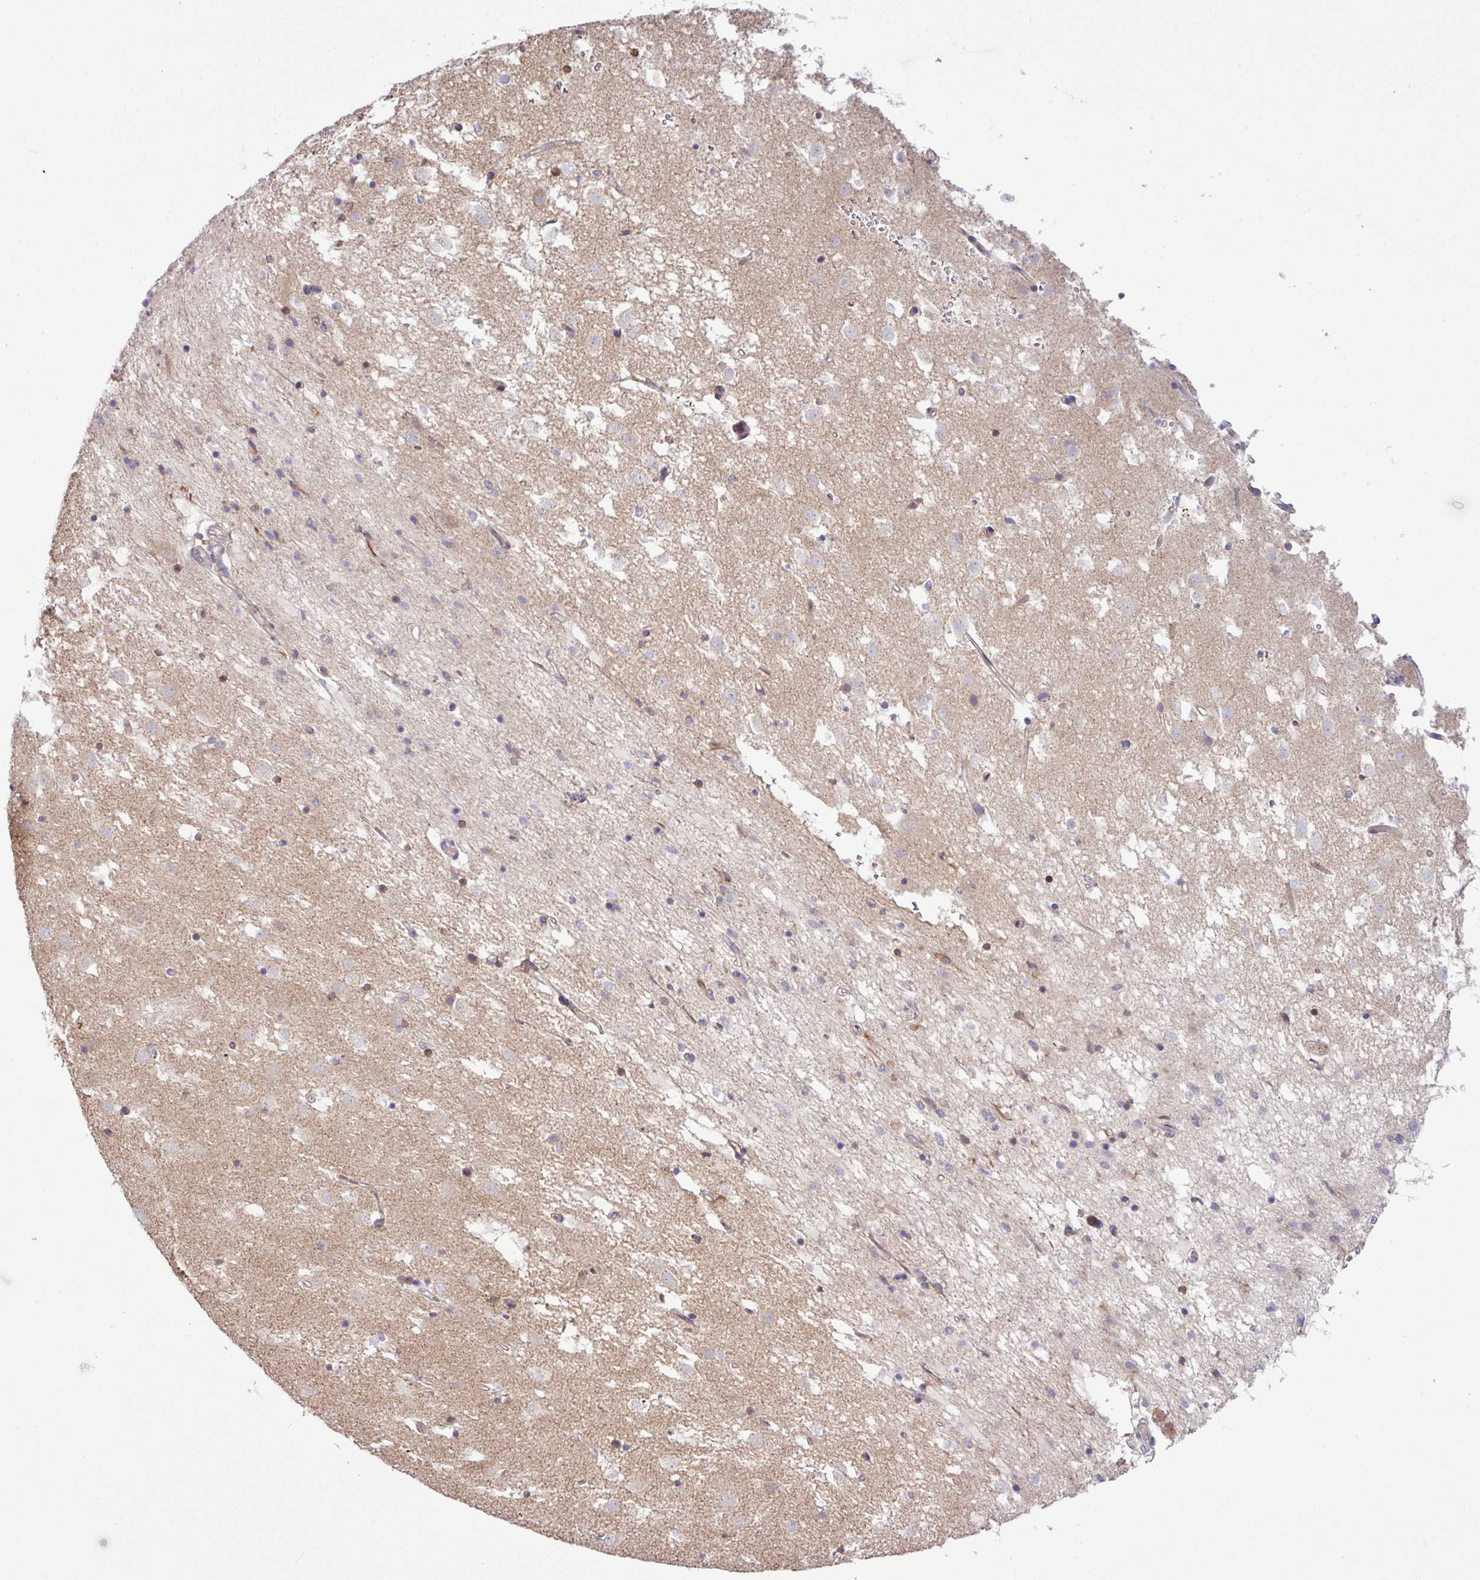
{"staining": {"intensity": "moderate", "quantity": "<25%", "location": "nuclear"}, "tissue": "caudate", "cell_type": "Glial cells", "image_type": "normal", "snomed": [{"axis": "morphology", "description": "Normal tissue, NOS"}, {"axis": "topography", "description": "Lateral ventricle wall"}], "caption": "High-power microscopy captured an IHC image of benign caudate, revealing moderate nuclear expression in about <25% of glial cells.", "gene": "TMEM62", "patient": {"sex": "male", "age": 58}}